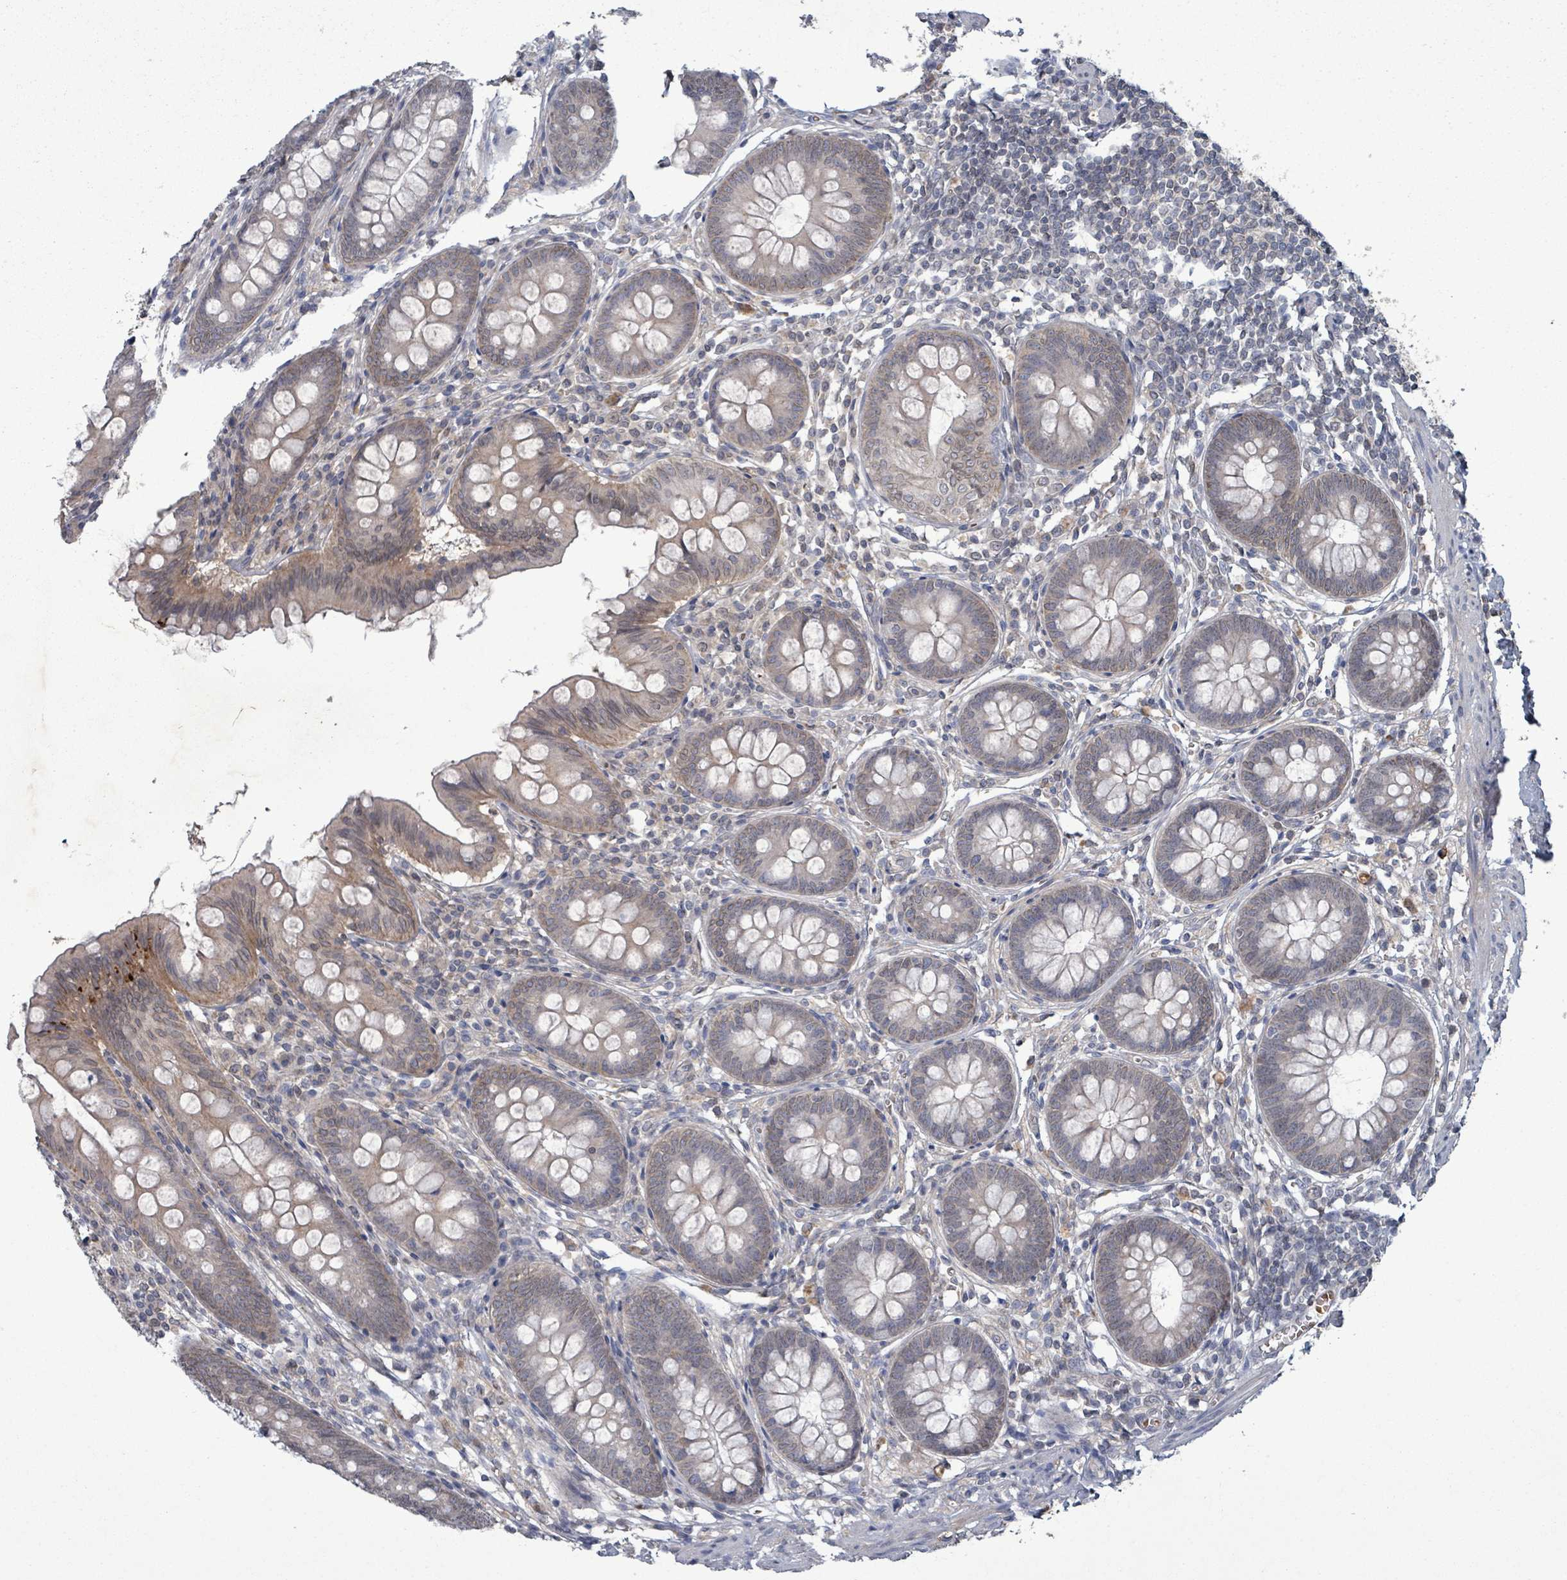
{"staining": {"intensity": "negative", "quantity": "none", "location": "none"}, "tissue": "appendix", "cell_type": "Glandular cells", "image_type": "normal", "snomed": [{"axis": "morphology", "description": "Normal tissue, NOS"}, {"axis": "topography", "description": "Appendix"}], "caption": "Immunohistochemistry (IHC) micrograph of benign human appendix stained for a protein (brown), which reveals no staining in glandular cells.", "gene": "GRM8", "patient": {"sex": "female", "age": 51}}